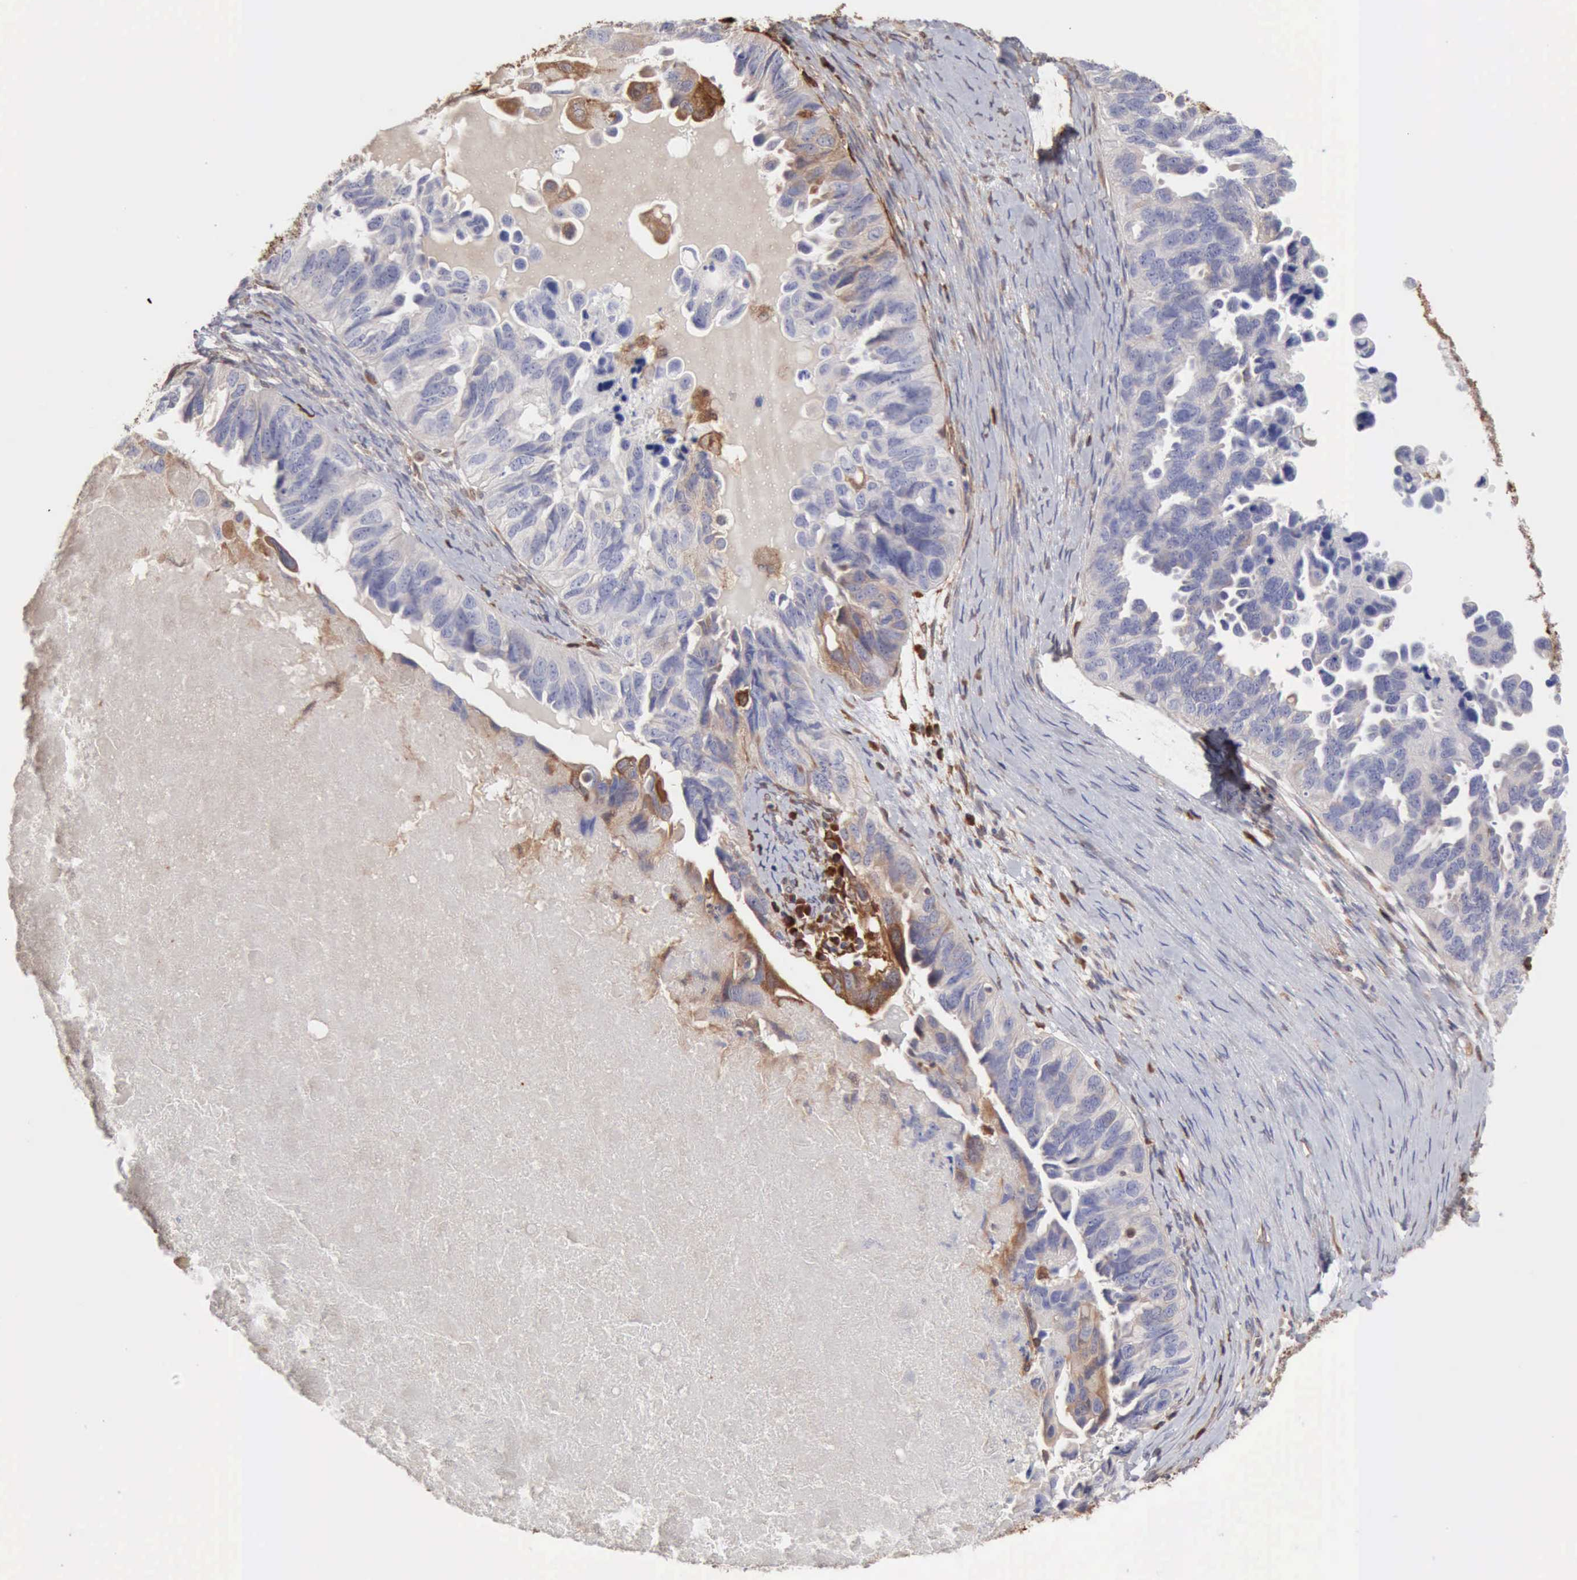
{"staining": {"intensity": "weak", "quantity": "25%-75%", "location": "cytoplasmic/membranous"}, "tissue": "ovarian cancer", "cell_type": "Tumor cells", "image_type": "cancer", "snomed": [{"axis": "morphology", "description": "Cystadenocarcinoma, serous, NOS"}, {"axis": "topography", "description": "Ovary"}], "caption": "A low amount of weak cytoplasmic/membranous positivity is appreciated in approximately 25%-75% of tumor cells in serous cystadenocarcinoma (ovarian) tissue.", "gene": "APOL2", "patient": {"sex": "female", "age": 82}}